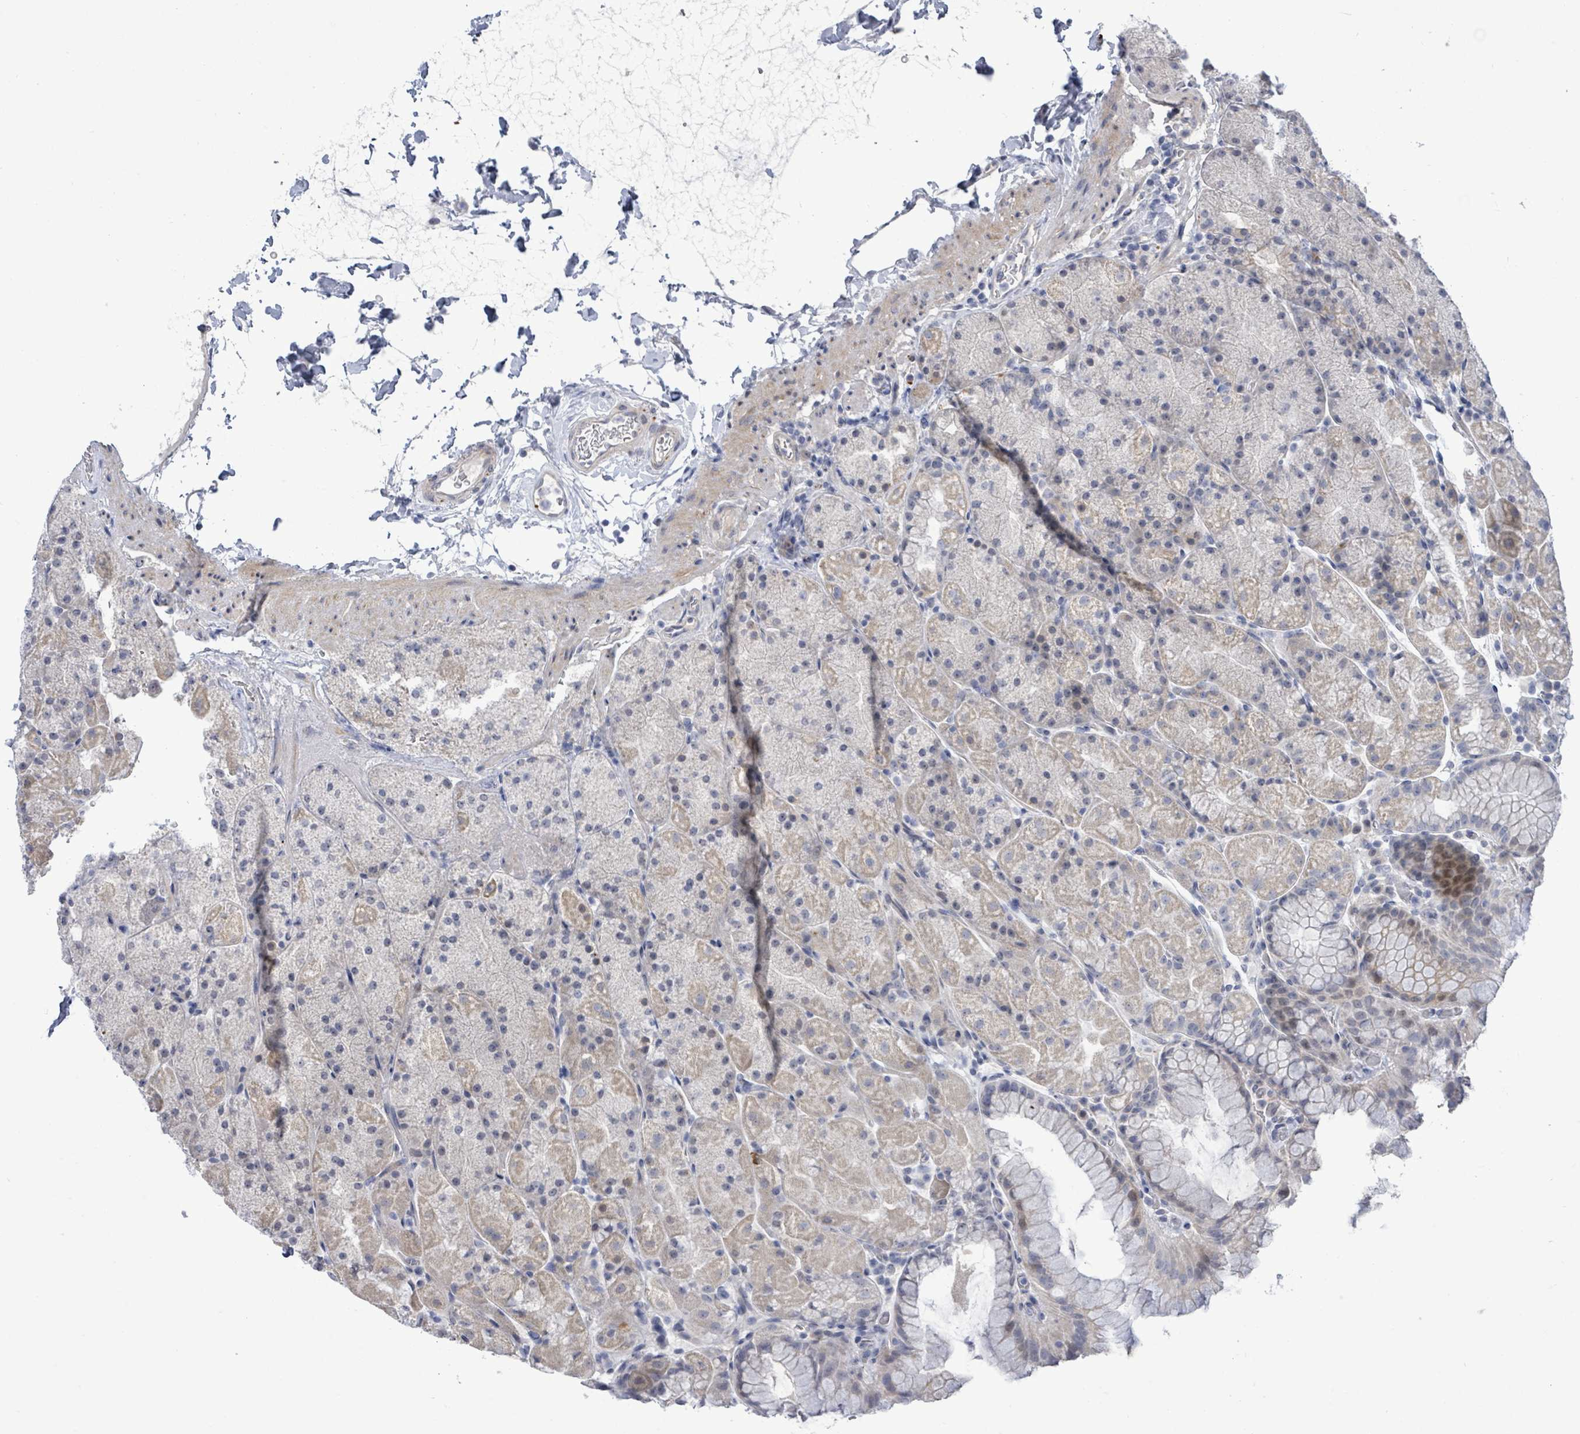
{"staining": {"intensity": "weak", "quantity": "<25%", "location": "cytoplasmic/membranous"}, "tissue": "stomach", "cell_type": "Glandular cells", "image_type": "normal", "snomed": [{"axis": "morphology", "description": "Normal tissue, NOS"}, {"axis": "topography", "description": "Stomach, upper"}, {"axis": "topography", "description": "Stomach, lower"}], "caption": "Glandular cells are negative for protein expression in unremarkable human stomach. (Immunohistochemistry, brightfield microscopy, high magnification).", "gene": "CT45A10", "patient": {"sex": "male", "age": 67}}